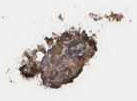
{"staining": {"intensity": "moderate", "quantity": ">75%", "location": "cytoplasmic/membranous,nuclear"}, "tissue": "cervical cancer", "cell_type": "Tumor cells", "image_type": "cancer", "snomed": [{"axis": "morphology", "description": "Squamous cell carcinoma, NOS"}, {"axis": "topography", "description": "Cervix"}], "caption": "DAB (3,3'-diaminobenzidine) immunohistochemical staining of squamous cell carcinoma (cervical) exhibits moderate cytoplasmic/membranous and nuclear protein staining in about >75% of tumor cells.", "gene": "PAXBP1", "patient": {"sex": "female", "age": 60}}